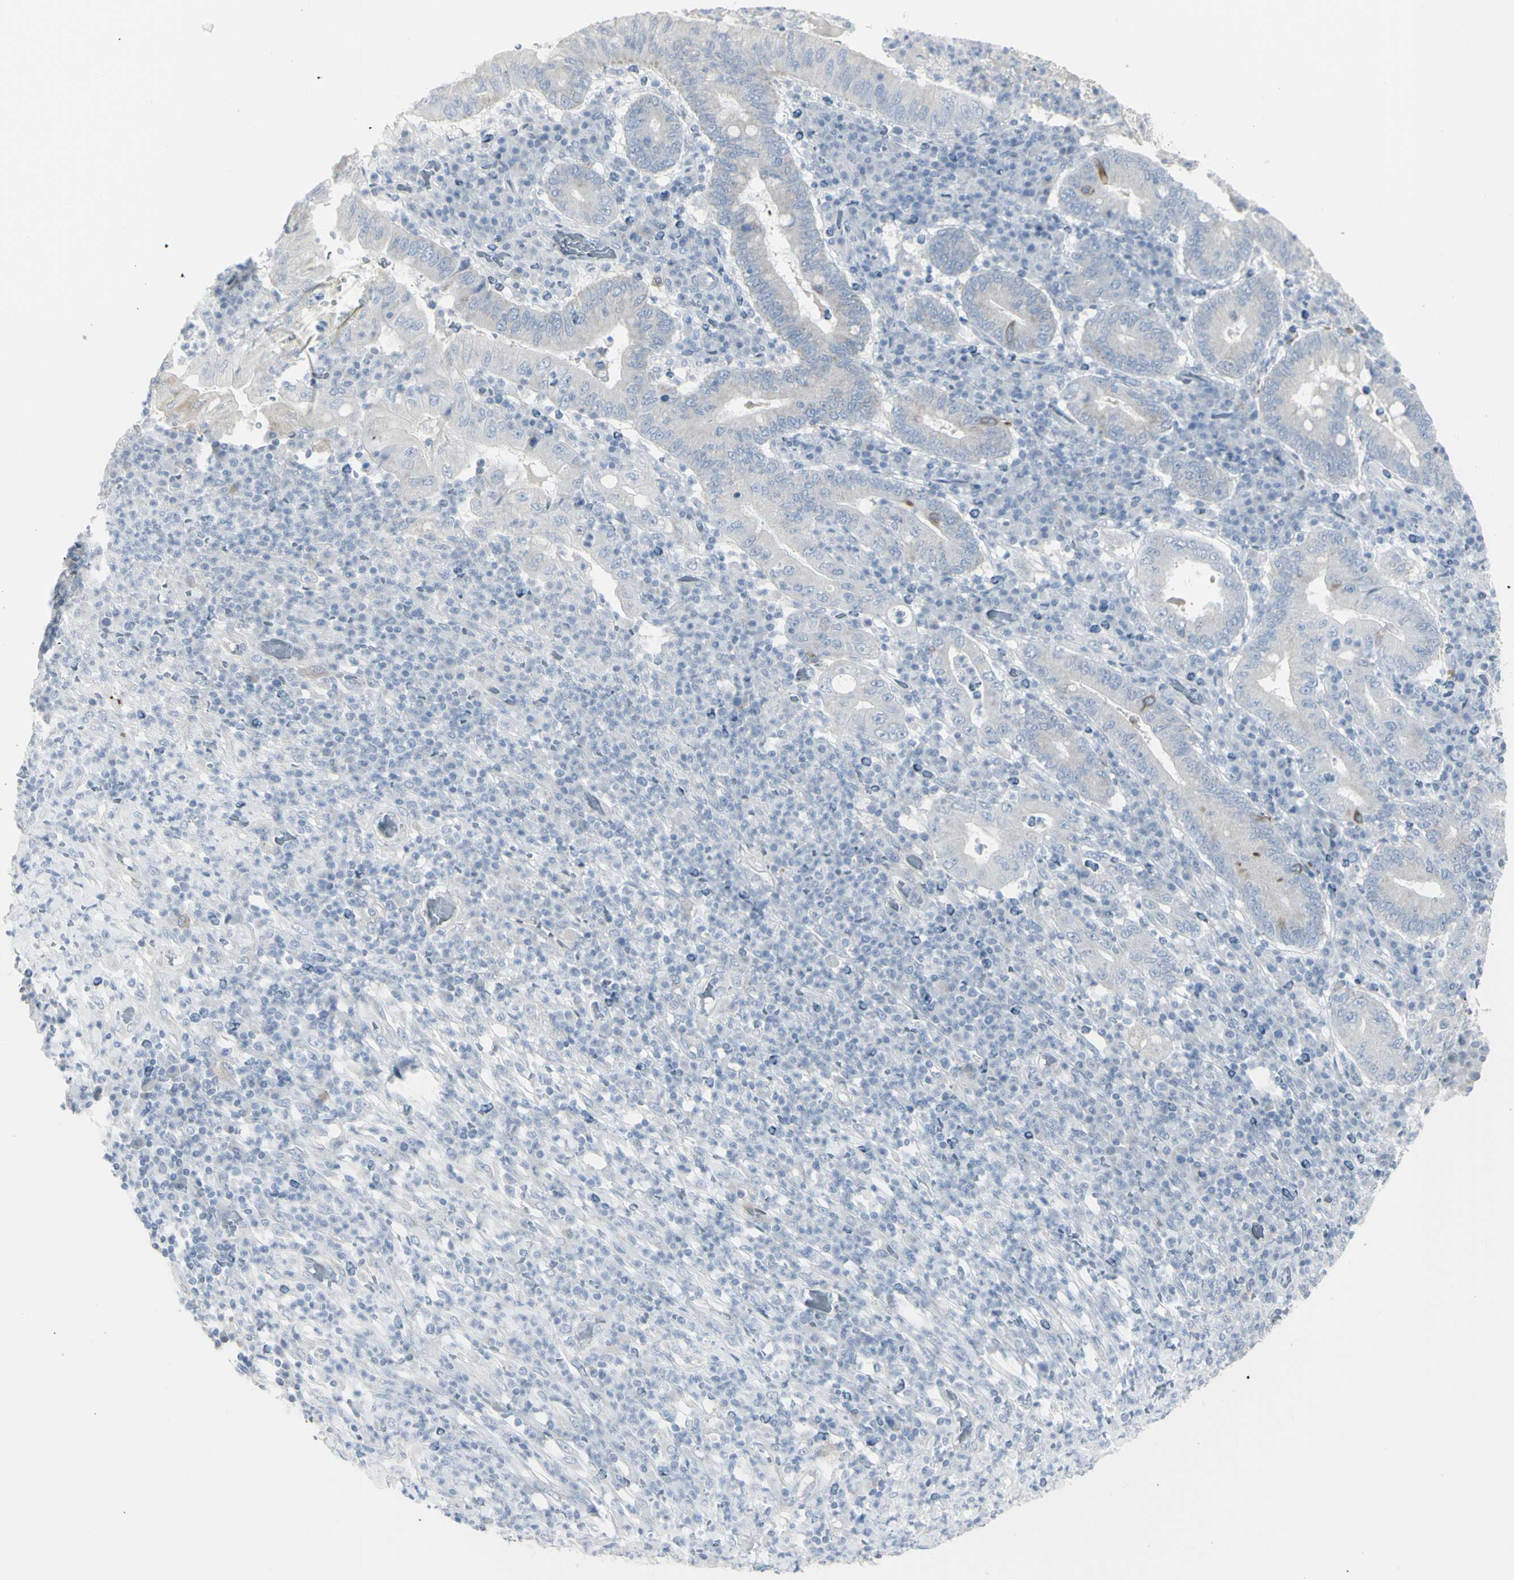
{"staining": {"intensity": "negative", "quantity": "none", "location": "none"}, "tissue": "stomach cancer", "cell_type": "Tumor cells", "image_type": "cancer", "snomed": [{"axis": "morphology", "description": "Normal tissue, NOS"}, {"axis": "morphology", "description": "Adenocarcinoma, NOS"}, {"axis": "topography", "description": "Esophagus"}, {"axis": "topography", "description": "Stomach, upper"}, {"axis": "topography", "description": "Peripheral nerve tissue"}], "caption": "The image displays no staining of tumor cells in stomach cancer.", "gene": "ENSG00000198211", "patient": {"sex": "male", "age": 62}}